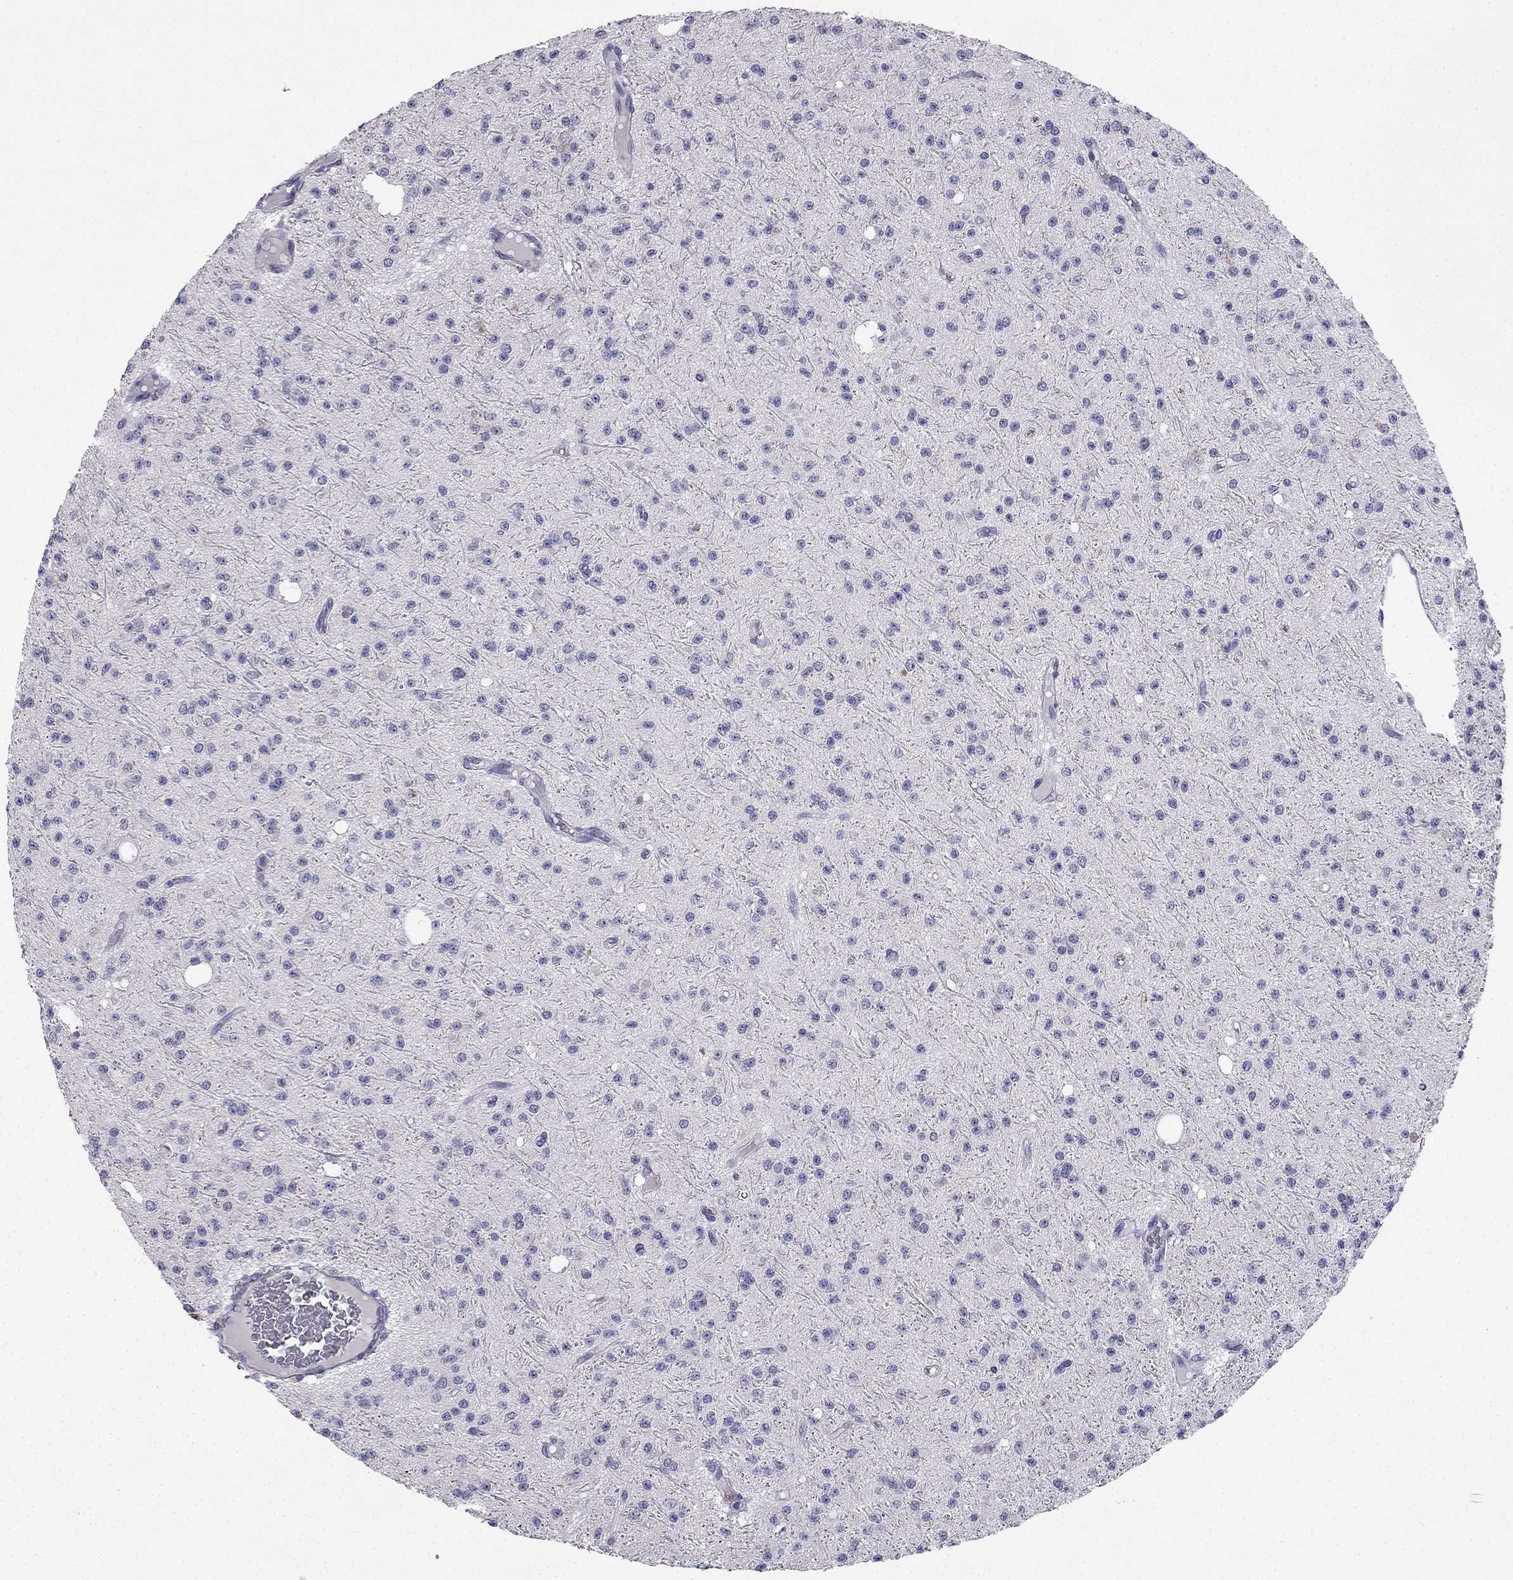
{"staining": {"intensity": "negative", "quantity": "none", "location": "none"}, "tissue": "glioma", "cell_type": "Tumor cells", "image_type": "cancer", "snomed": [{"axis": "morphology", "description": "Glioma, malignant, Low grade"}, {"axis": "topography", "description": "Brain"}], "caption": "High power microscopy image of an immunohistochemistry (IHC) image of glioma, revealing no significant positivity in tumor cells. (Brightfield microscopy of DAB (3,3'-diaminobenzidine) immunohistochemistry (IHC) at high magnification).", "gene": "C16orf89", "patient": {"sex": "male", "age": 27}}